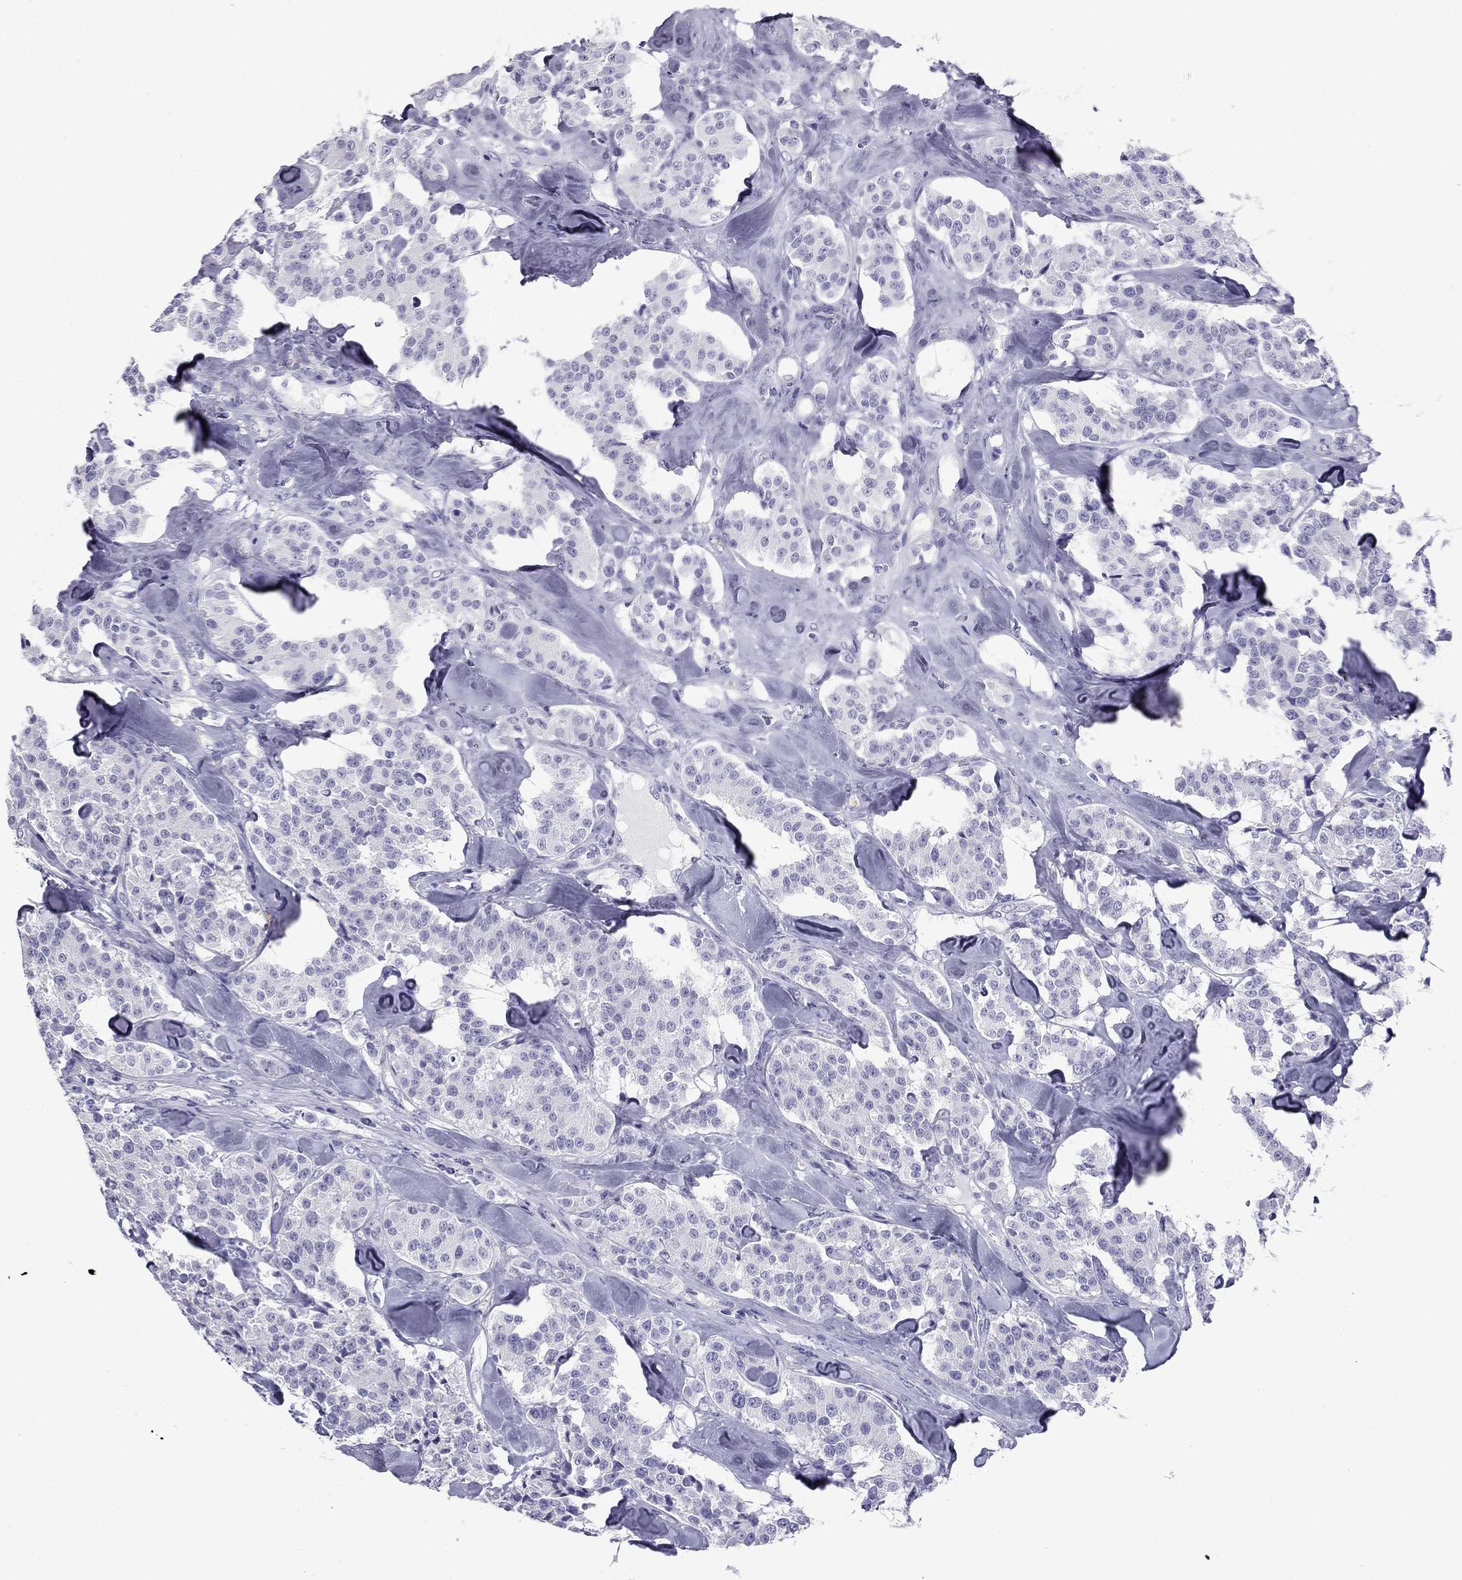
{"staining": {"intensity": "negative", "quantity": "none", "location": "none"}, "tissue": "carcinoid", "cell_type": "Tumor cells", "image_type": "cancer", "snomed": [{"axis": "morphology", "description": "Carcinoid, malignant, NOS"}, {"axis": "topography", "description": "Pancreas"}], "caption": "This is an immunohistochemistry photomicrograph of malignant carcinoid. There is no staining in tumor cells.", "gene": "GJA8", "patient": {"sex": "male", "age": 41}}